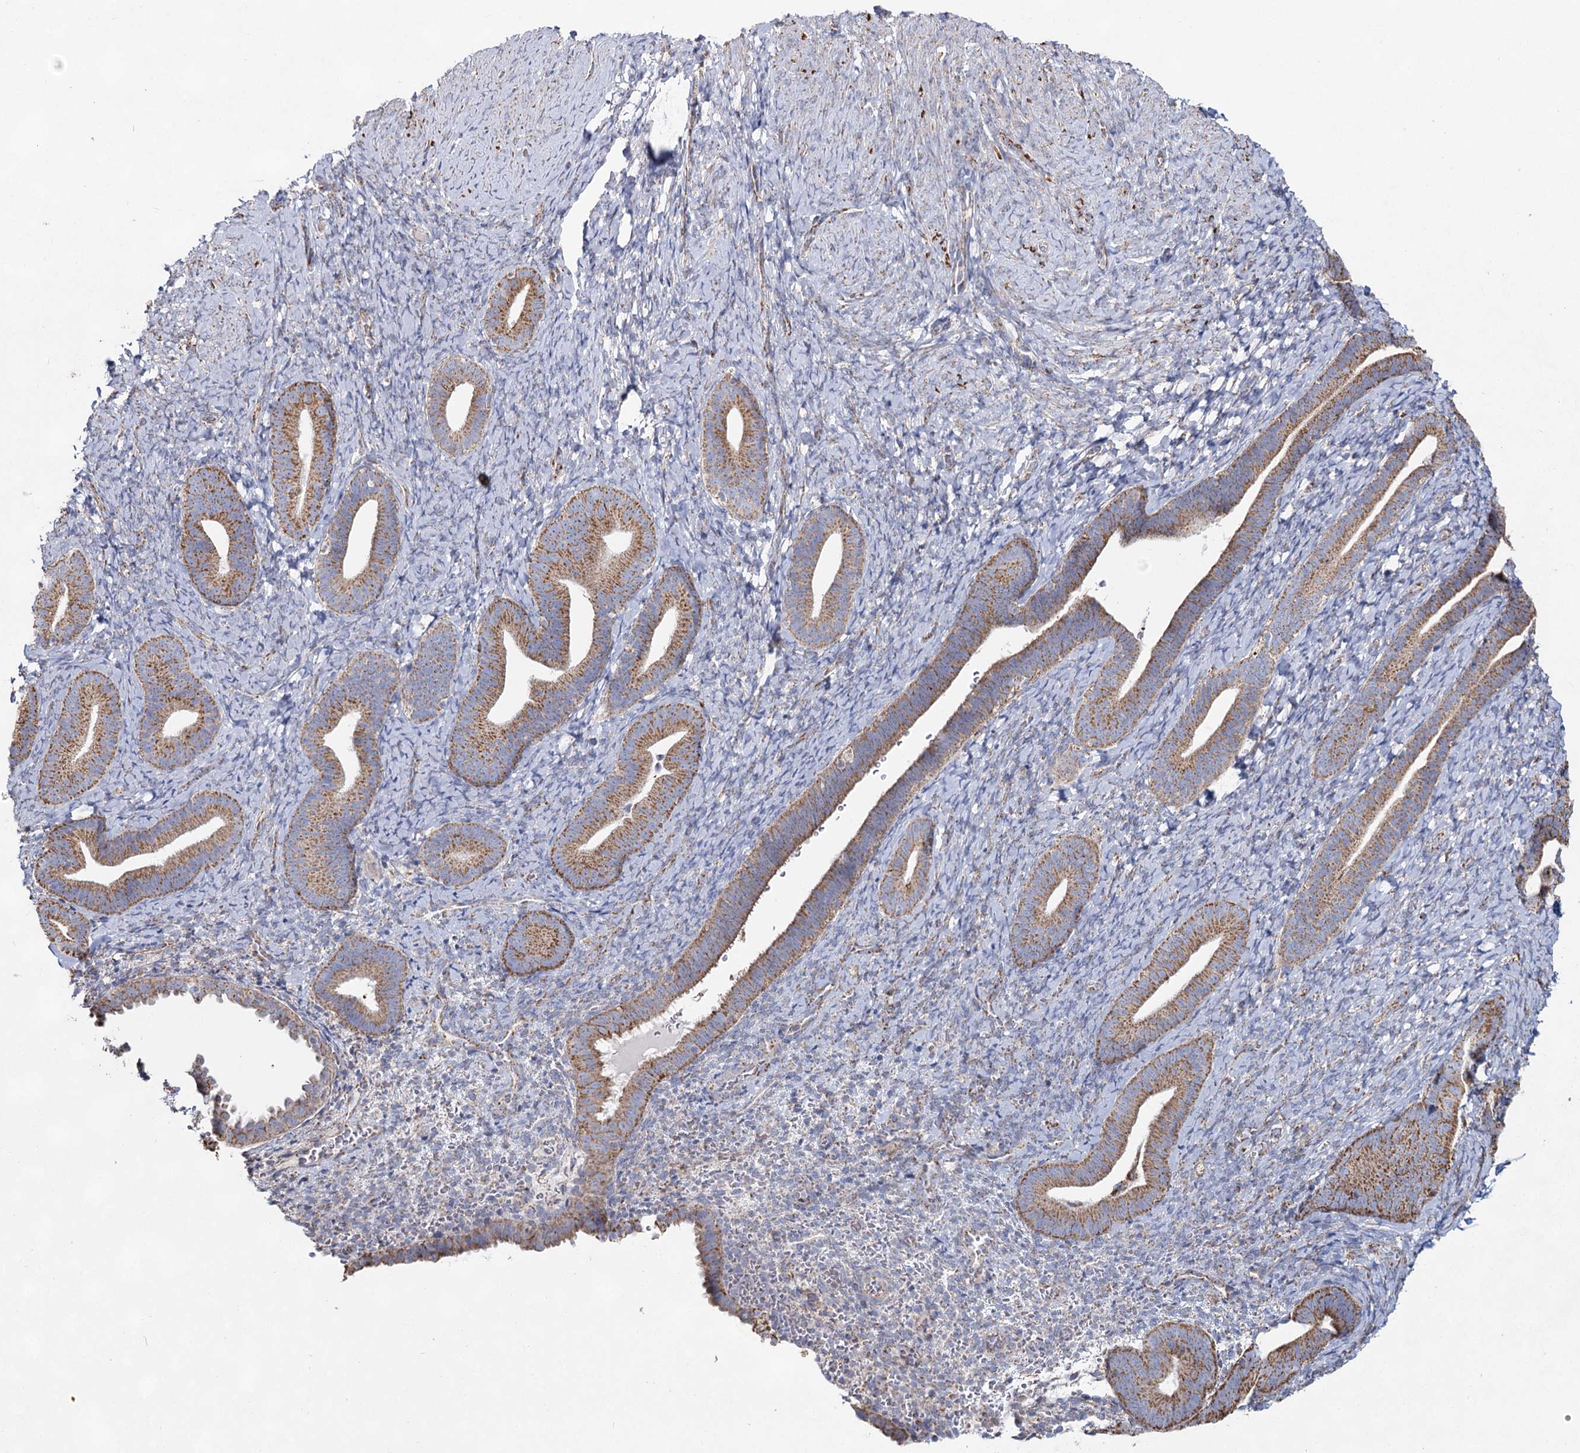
{"staining": {"intensity": "negative", "quantity": "none", "location": "none"}, "tissue": "endometrium", "cell_type": "Cells in endometrial stroma", "image_type": "normal", "snomed": [{"axis": "morphology", "description": "Normal tissue, NOS"}, {"axis": "topography", "description": "Endometrium"}], "caption": "Protein analysis of normal endometrium demonstrates no significant positivity in cells in endometrial stroma. (DAB (3,3'-diaminobenzidine) immunohistochemistry (IHC) visualized using brightfield microscopy, high magnification).", "gene": "CCDC73", "patient": {"sex": "female", "age": 65}}